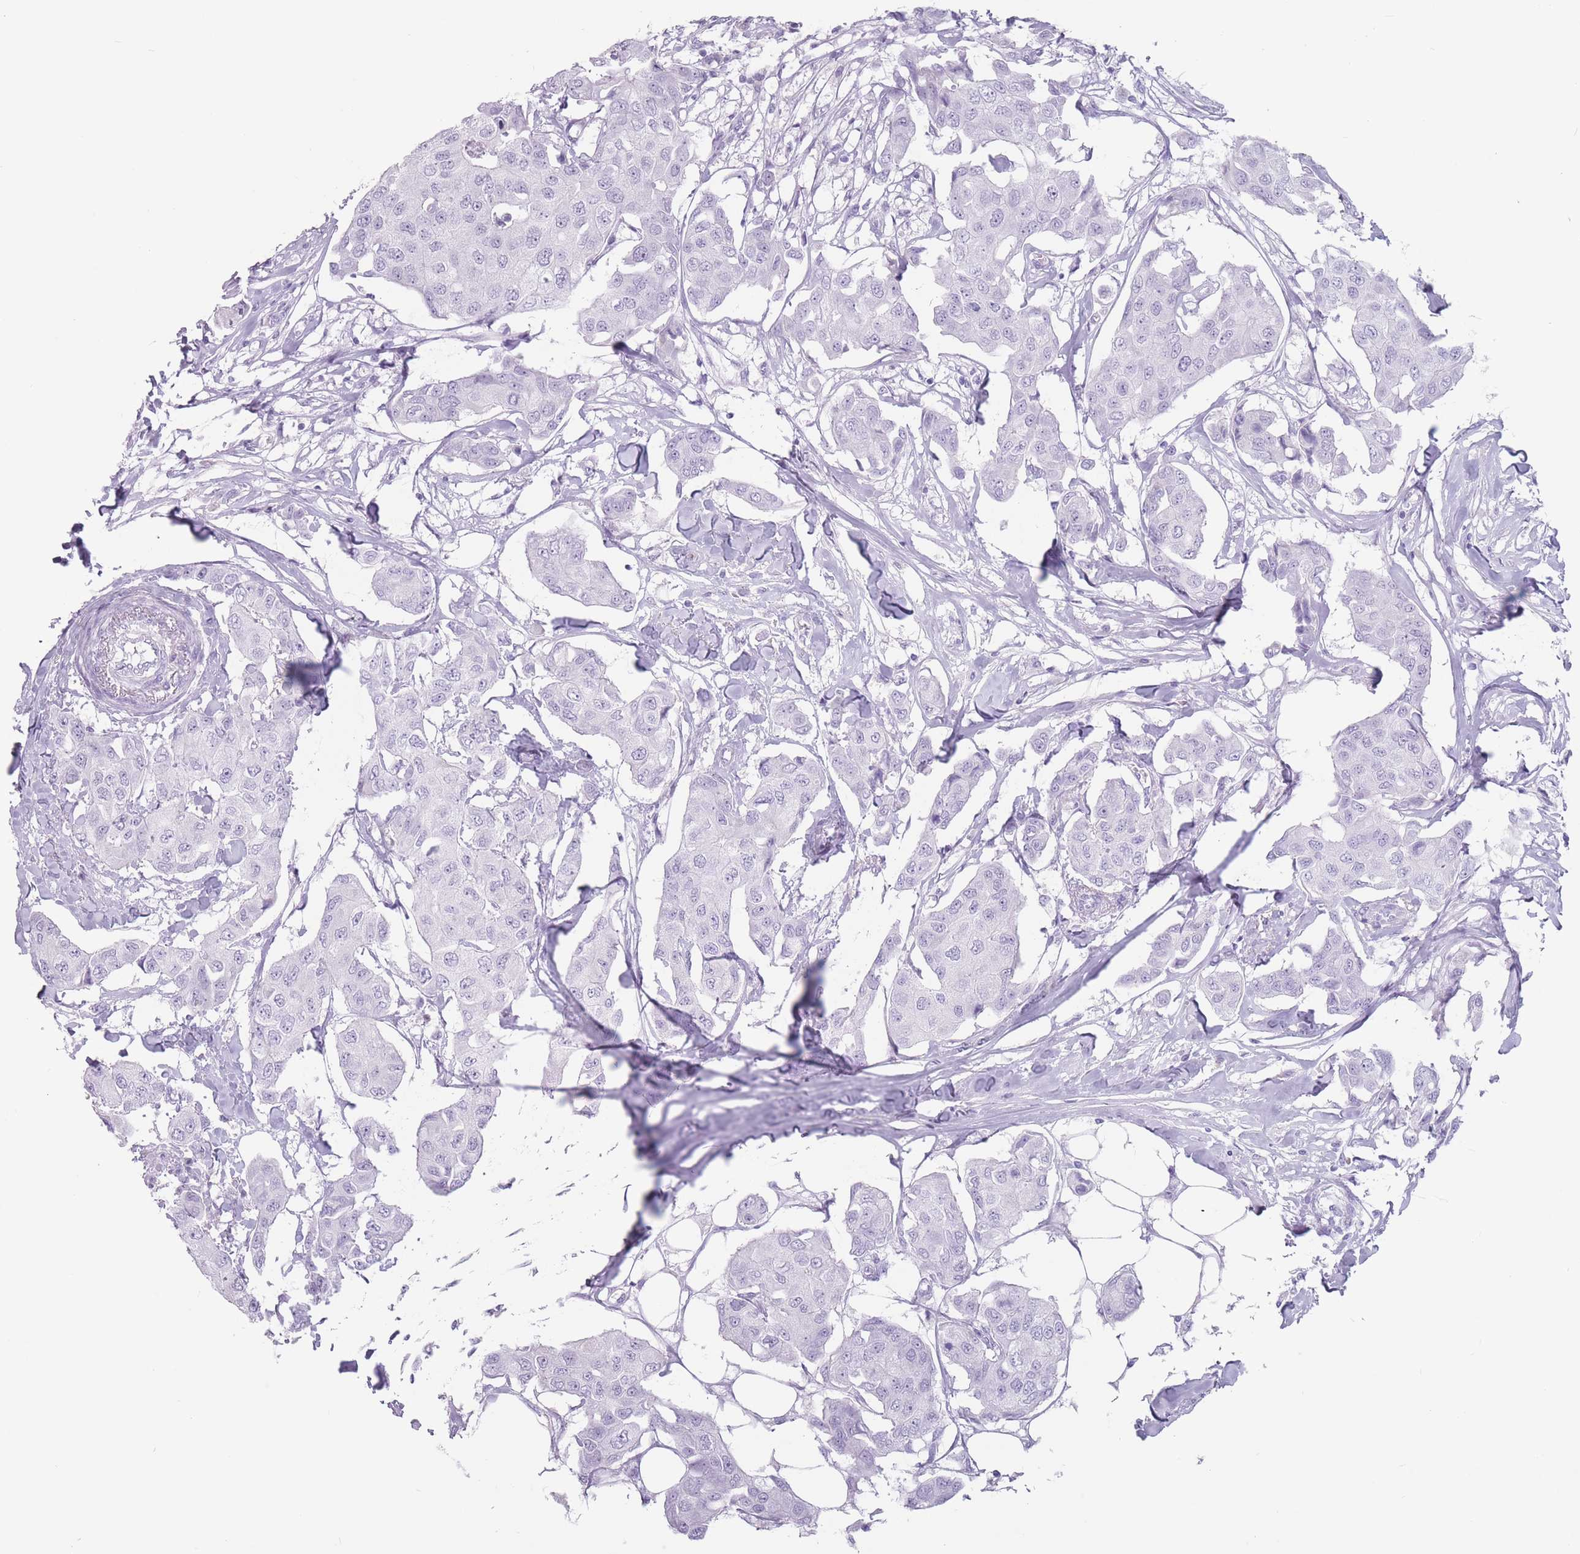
{"staining": {"intensity": "negative", "quantity": "none", "location": "none"}, "tissue": "breast cancer", "cell_type": "Tumor cells", "image_type": "cancer", "snomed": [{"axis": "morphology", "description": "Duct carcinoma"}, {"axis": "topography", "description": "Breast"}, {"axis": "topography", "description": "Lymph node"}], "caption": "Immunohistochemistry of human breast cancer displays no positivity in tumor cells.", "gene": "PNMA3", "patient": {"sex": "female", "age": 80}}